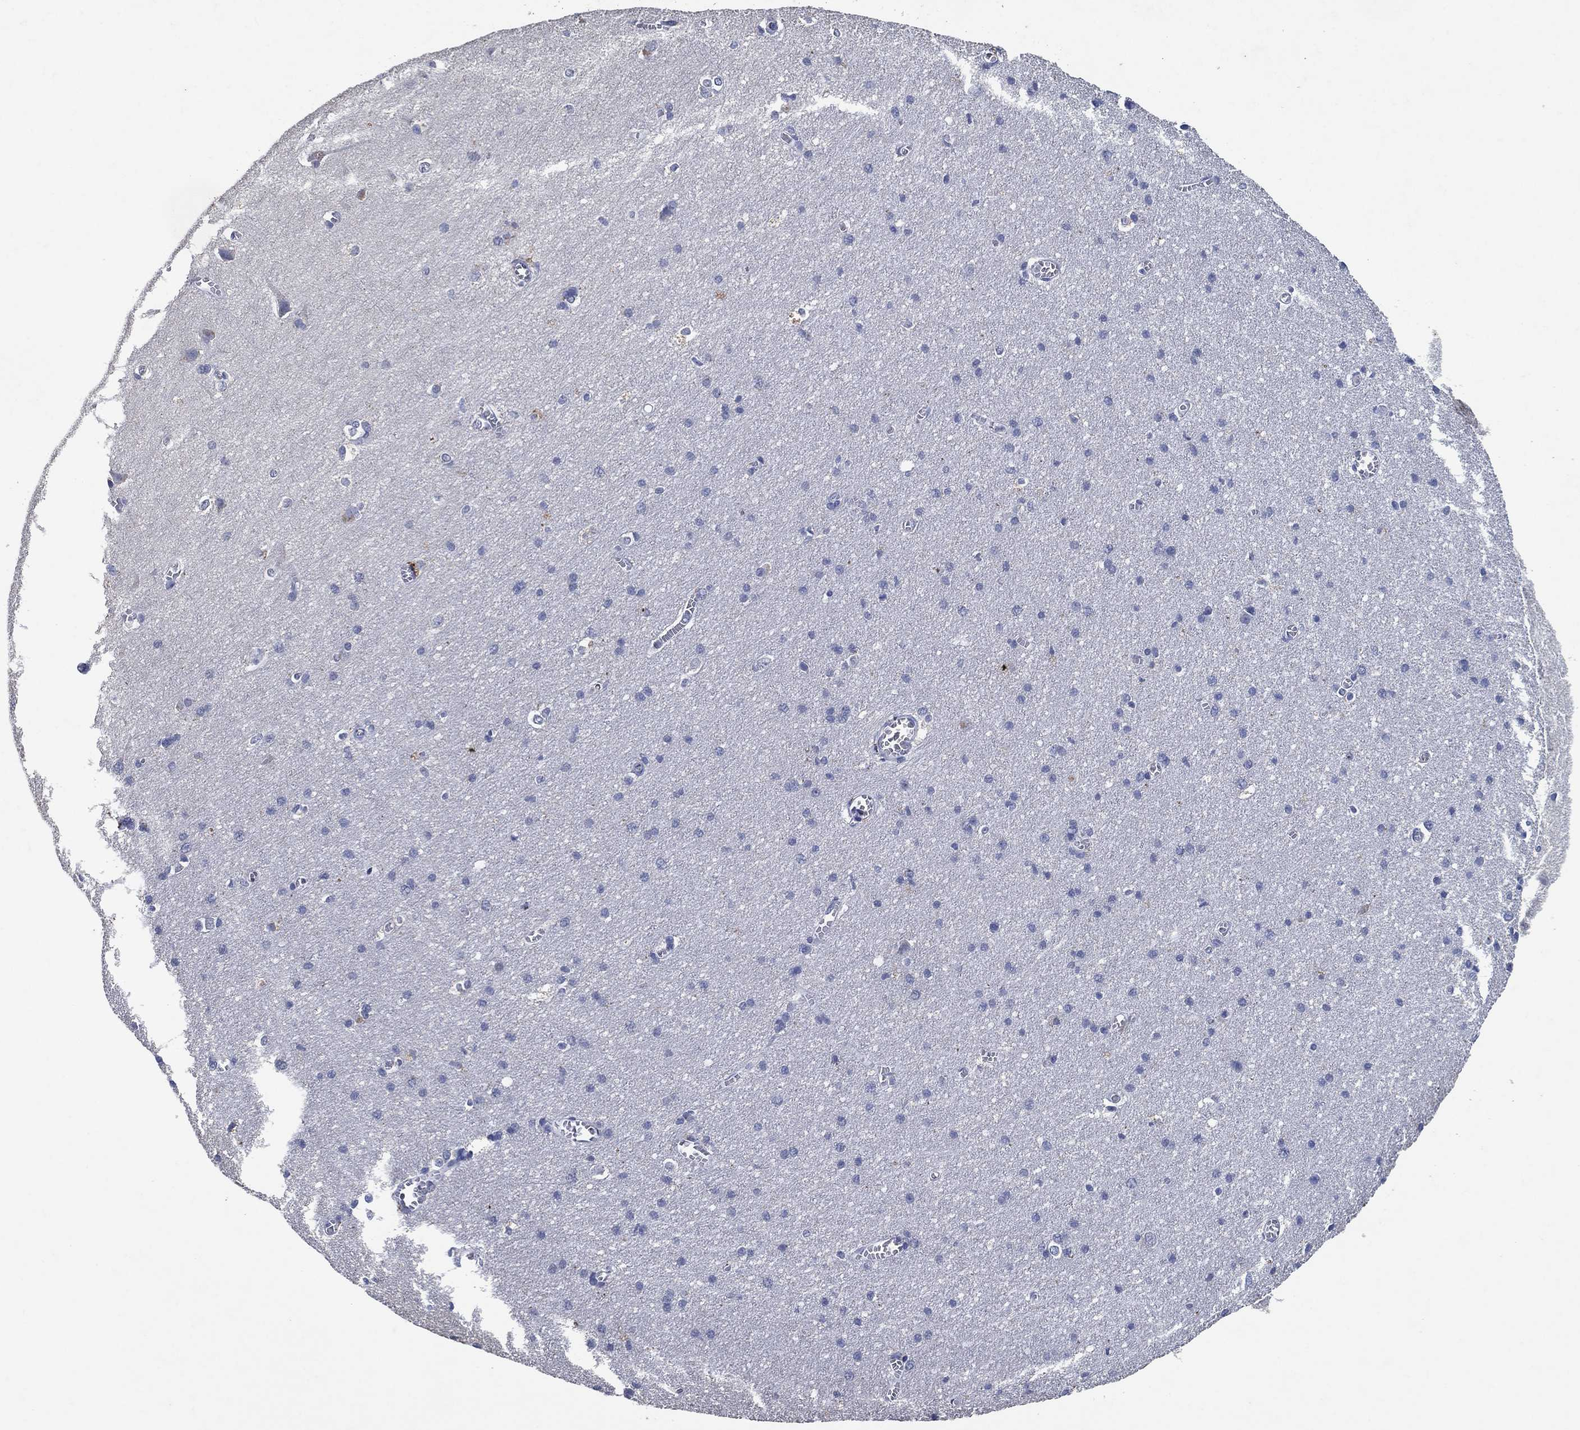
{"staining": {"intensity": "negative", "quantity": "none", "location": "none"}, "tissue": "cerebral cortex", "cell_type": "Endothelial cells", "image_type": "normal", "snomed": [{"axis": "morphology", "description": "Normal tissue, NOS"}, {"axis": "topography", "description": "Cerebral cortex"}], "caption": "Immunohistochemistry image of unremarkable cerebral cortex stained for a protein (brown), which exhibits no expression in endothelial cells.", "gene": "FSCN2", "patient": {"sex": "male", "age": 37}}